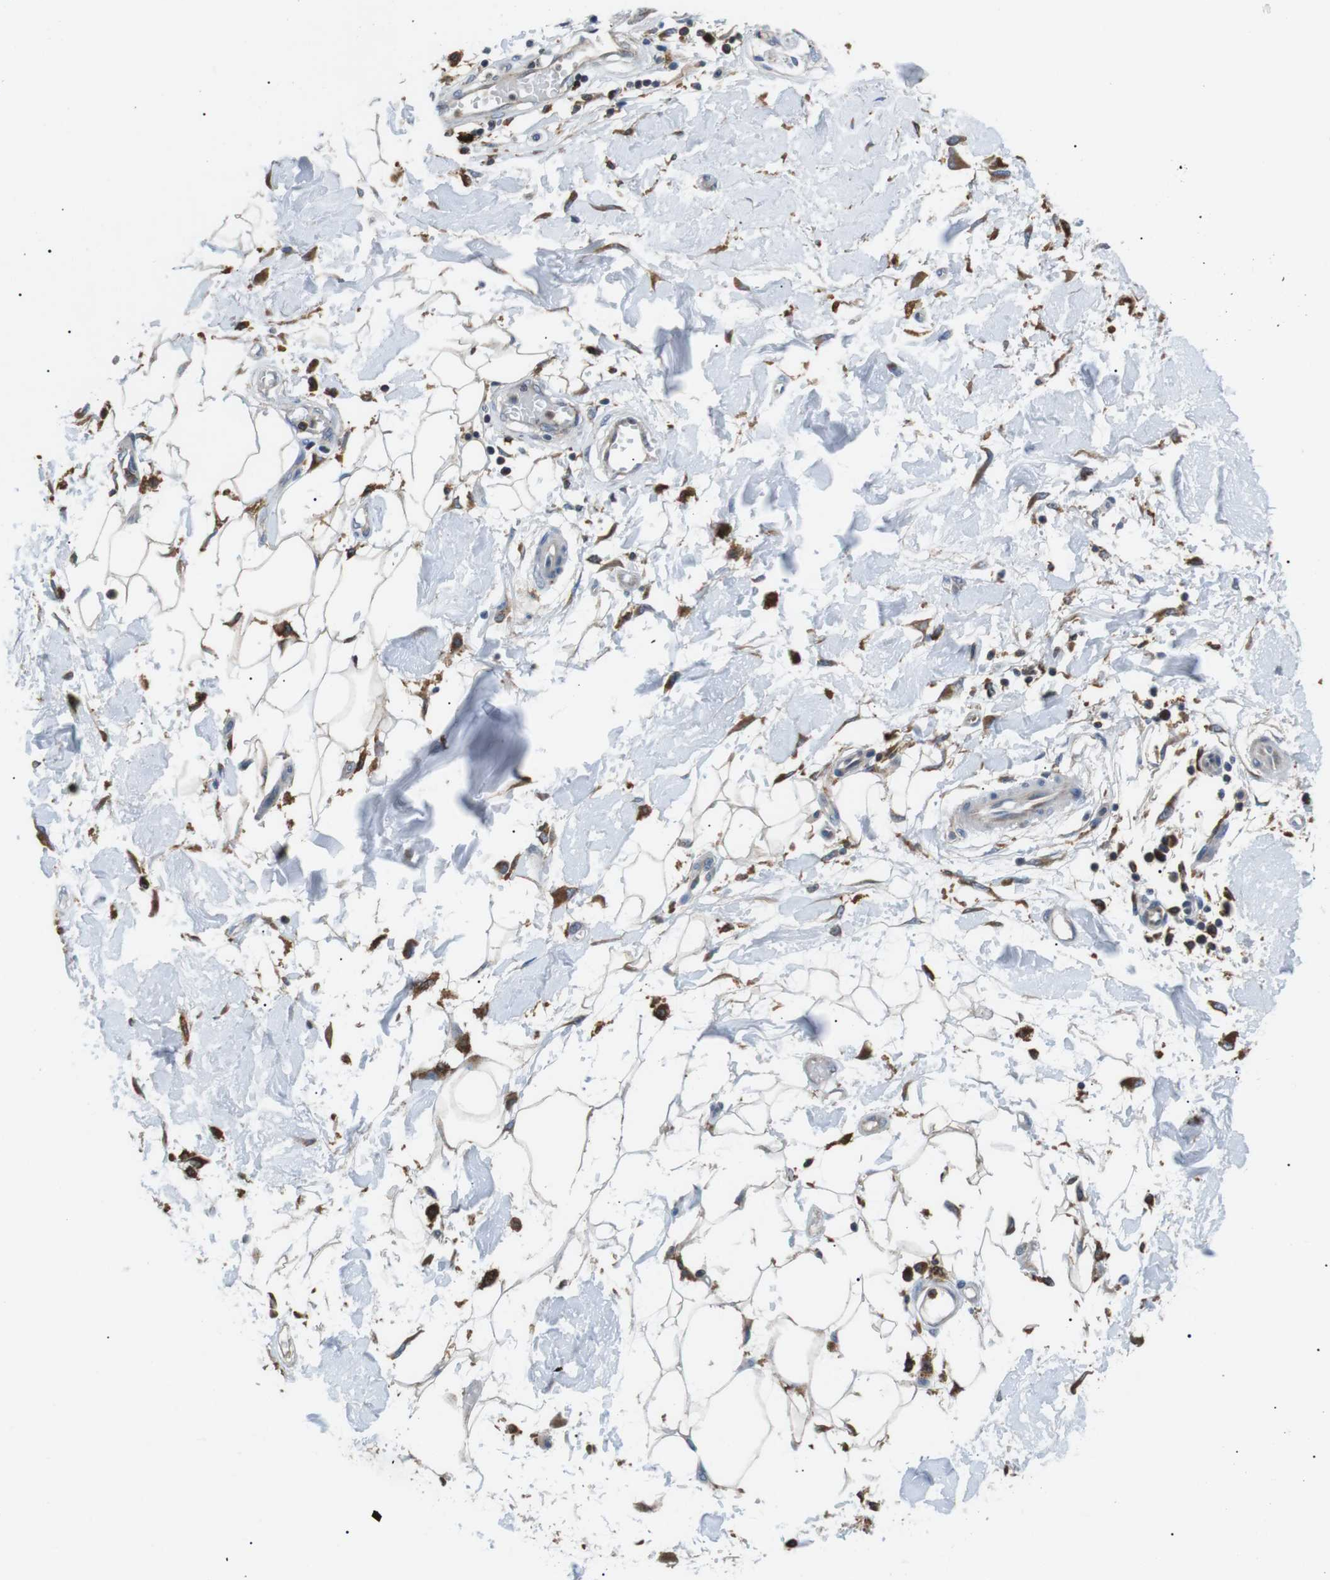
{"staining": {"intensity": "moderate", "quantity": "25%-75%", "location": "cytoplasmic/membranous"}, "tissue": "adipose tissue", "cell_type": "Adipocytes", "image_type": "normal", "snomed": [{"axis": "morphology", "description": "Normal tissue, NOS"}, {"axis": "morphology", "description": "Squamous cell carcinoma, NOS"}, {"axis": "topography", "description": "Skin"}, {"axis": "topography", "description": "Peripheral nerve tissue"}], "caption": "Adipose tissue stained with immunohistochemistry reveals moderate cytoplasmic/membranous positivity in about 25%-75% of adipocytes. Ihc stains the protein of interest in brown and the nuclei are stained blue.", "gene": "RAB9A", "patient": {"sex": "male", "age": 83}}